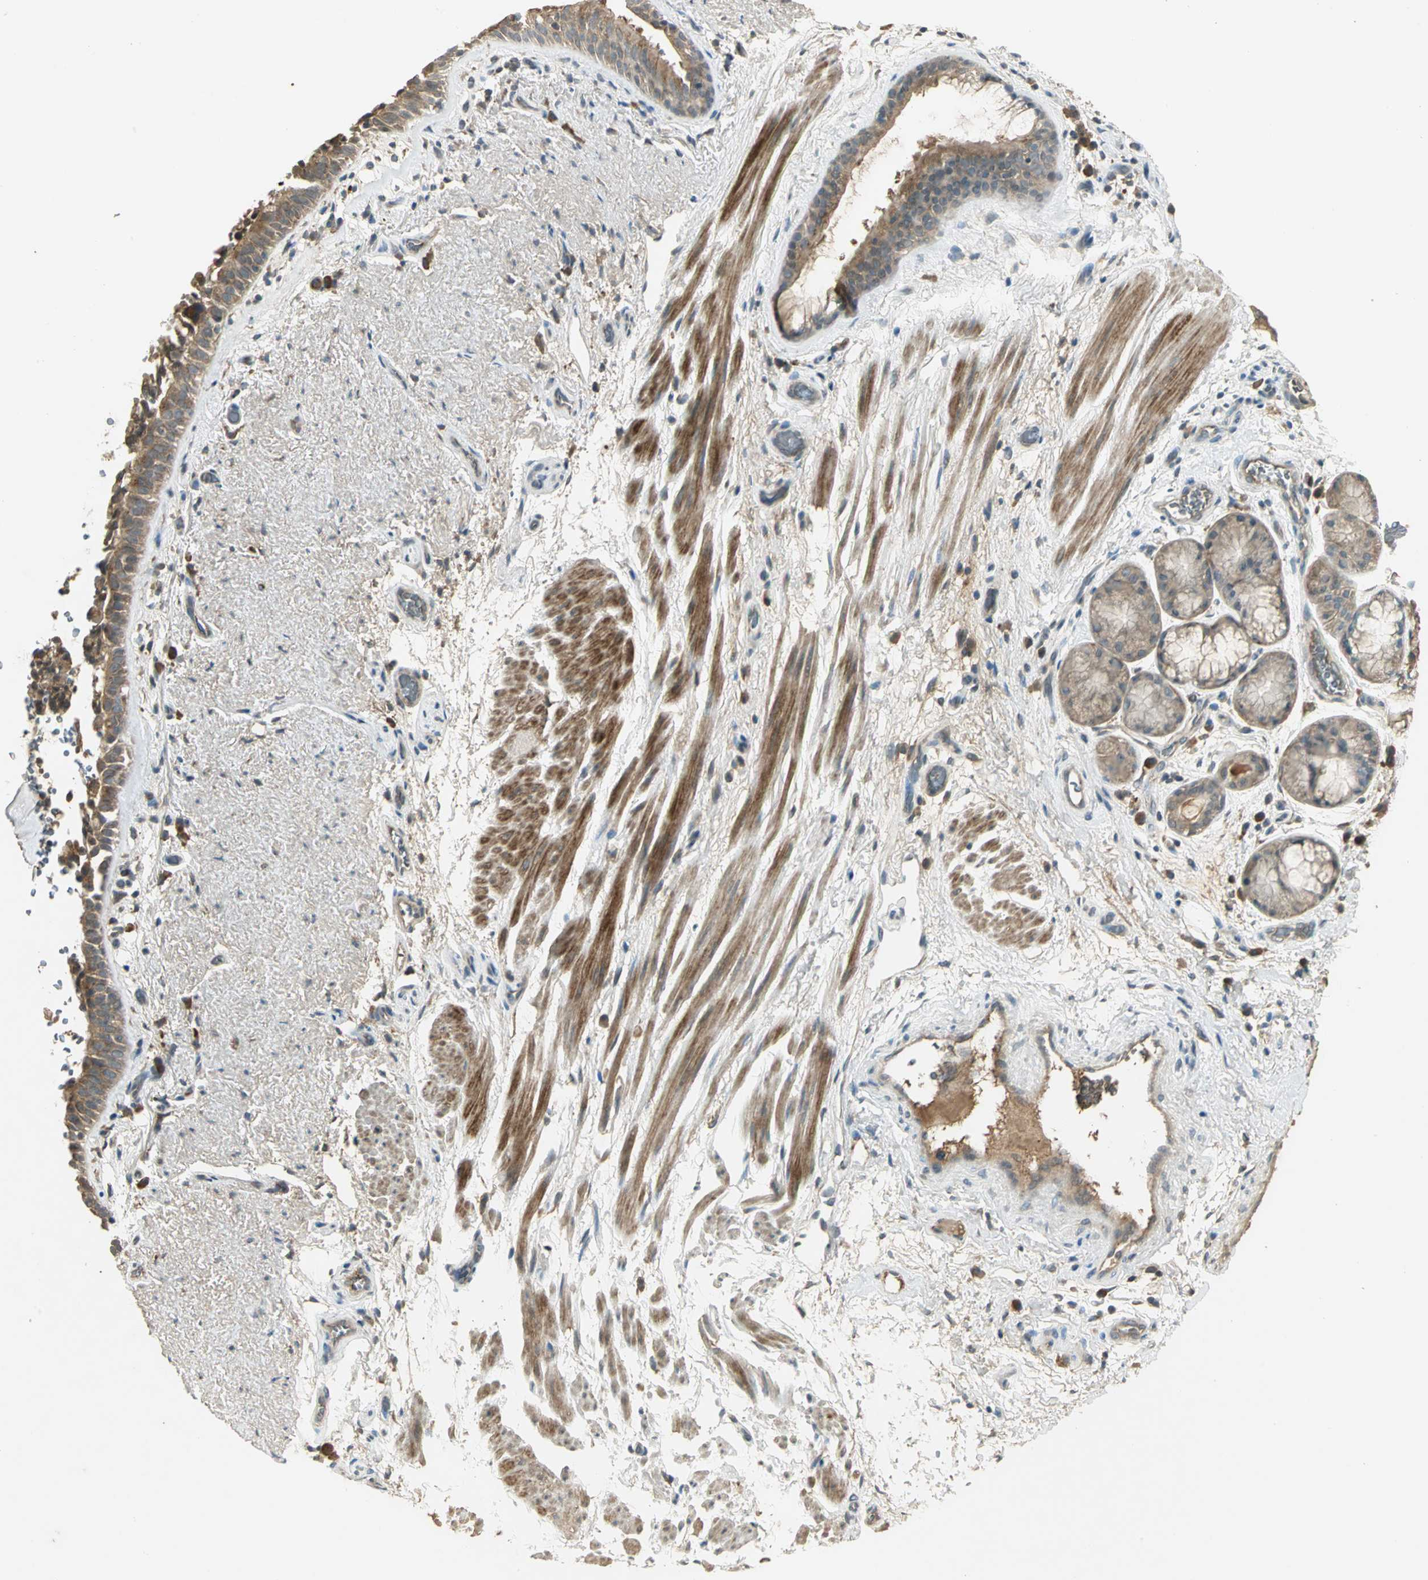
{"staining": {"intensity": "moderate", "quantity": ">75%", "location": "cytoplasmic/membranous"}, "tissue": "bronchus", "cell_type": "Respiratory epithelial cells", "image_type": "normal", "snomed": [{"axis": "morphology", "description": "Normal tissue, NOS"}, {"axis": "topography", "description": "Bronchus"}], "caption": "Moderate cytoplasmic/membranous positivity for a protein is appreciated in approximately >75% of respiratory epithelial cells of normal bronchus using IHC.", "gene": "KEAP1", "patient": {"sex": "female", "age": 54}}